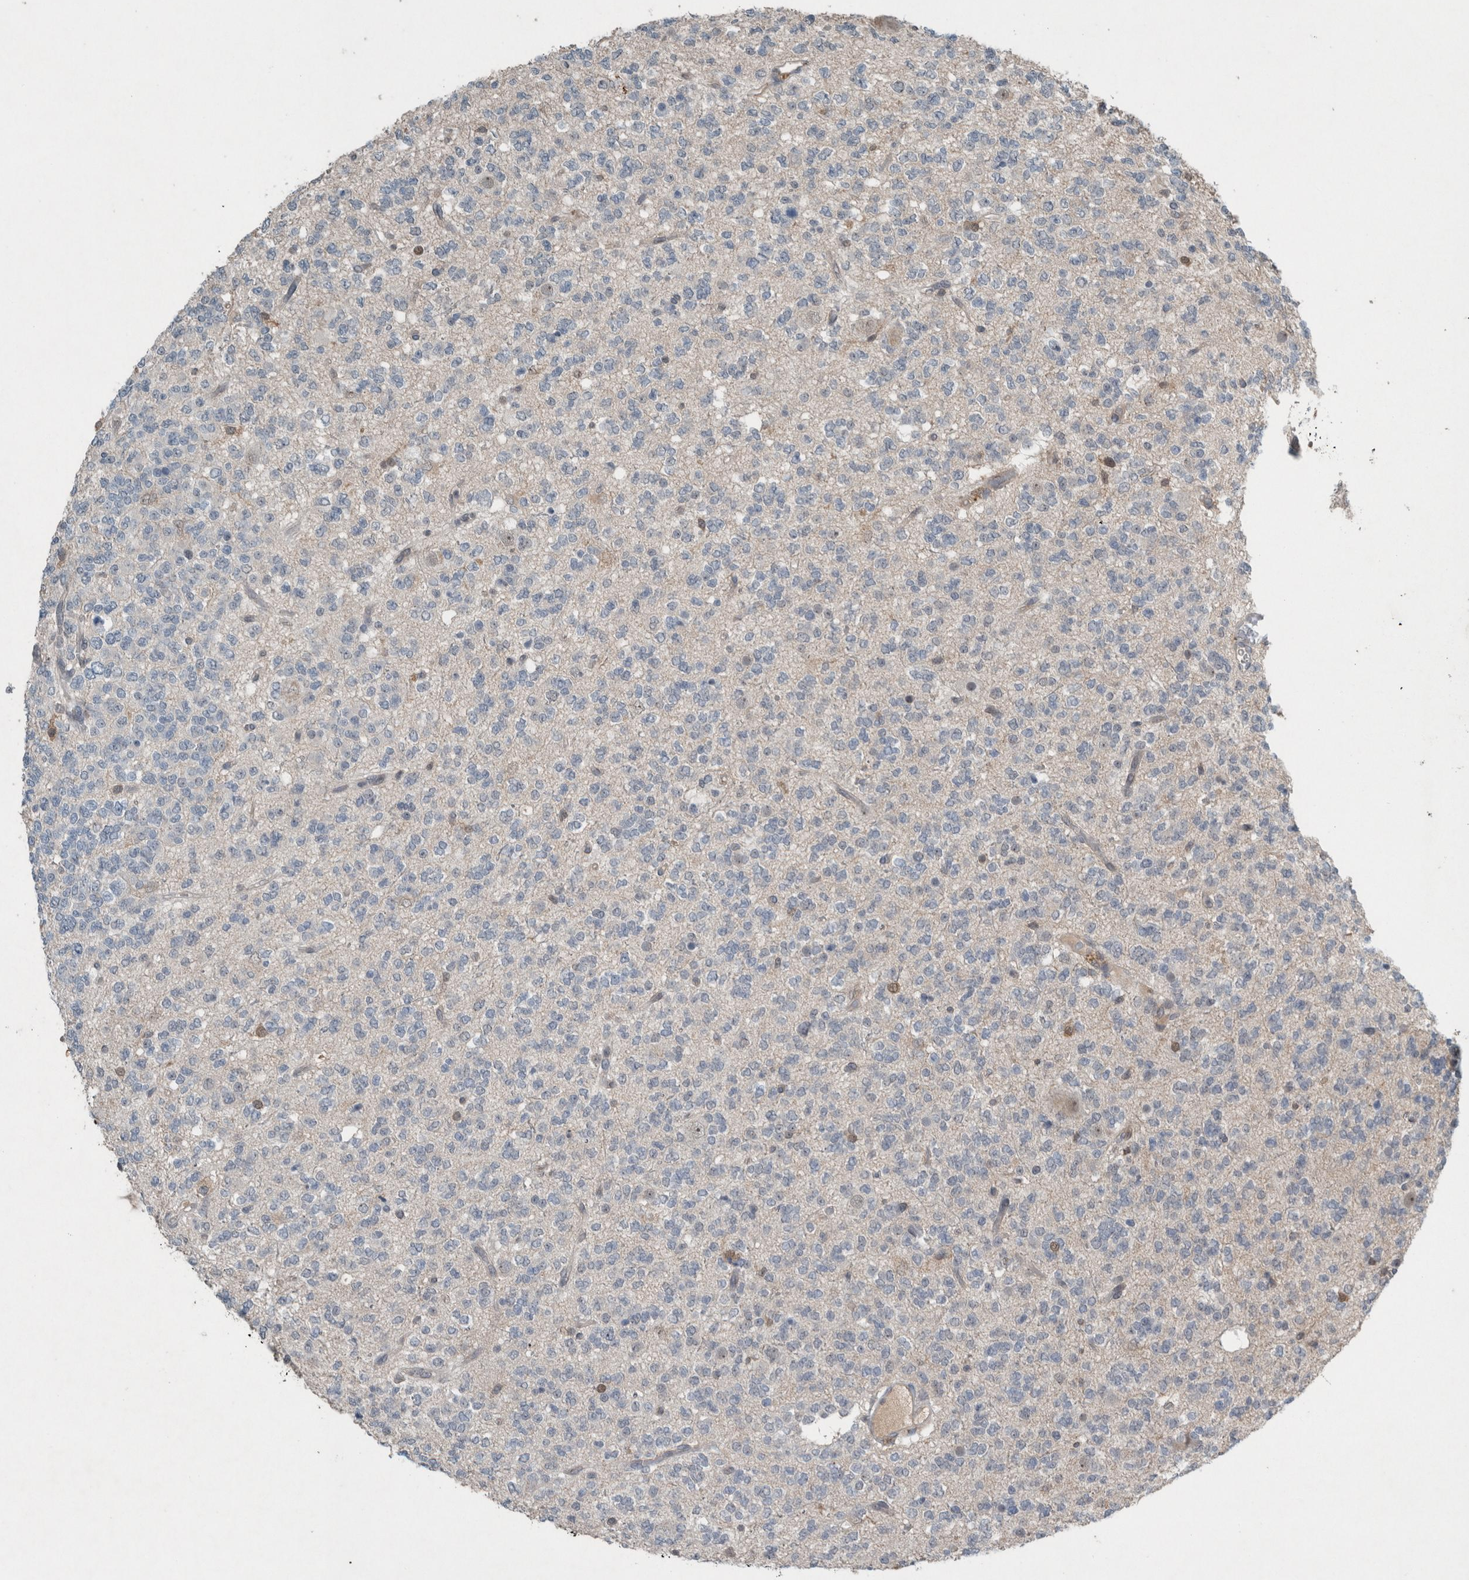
{"staining": {"intensity": "negative", "quantity": "none", "location": "none"}, "tissue": "glioma", "cell_type": "Tumor cells", "image_type": "cancer", "snomed": [{"axis": "morphology", "description": "Glioma, malignant, Low grade"}, {"axis": "topography", "description": "Brain"}], "caption": "Immunohistochemistry (IHC) image of malignant glioma (low-grade) stained for a protein (brown), which displays no expression in tumor cells.", "gene": "RALGDS", "patient": {"sex": "male", "age": 38}}